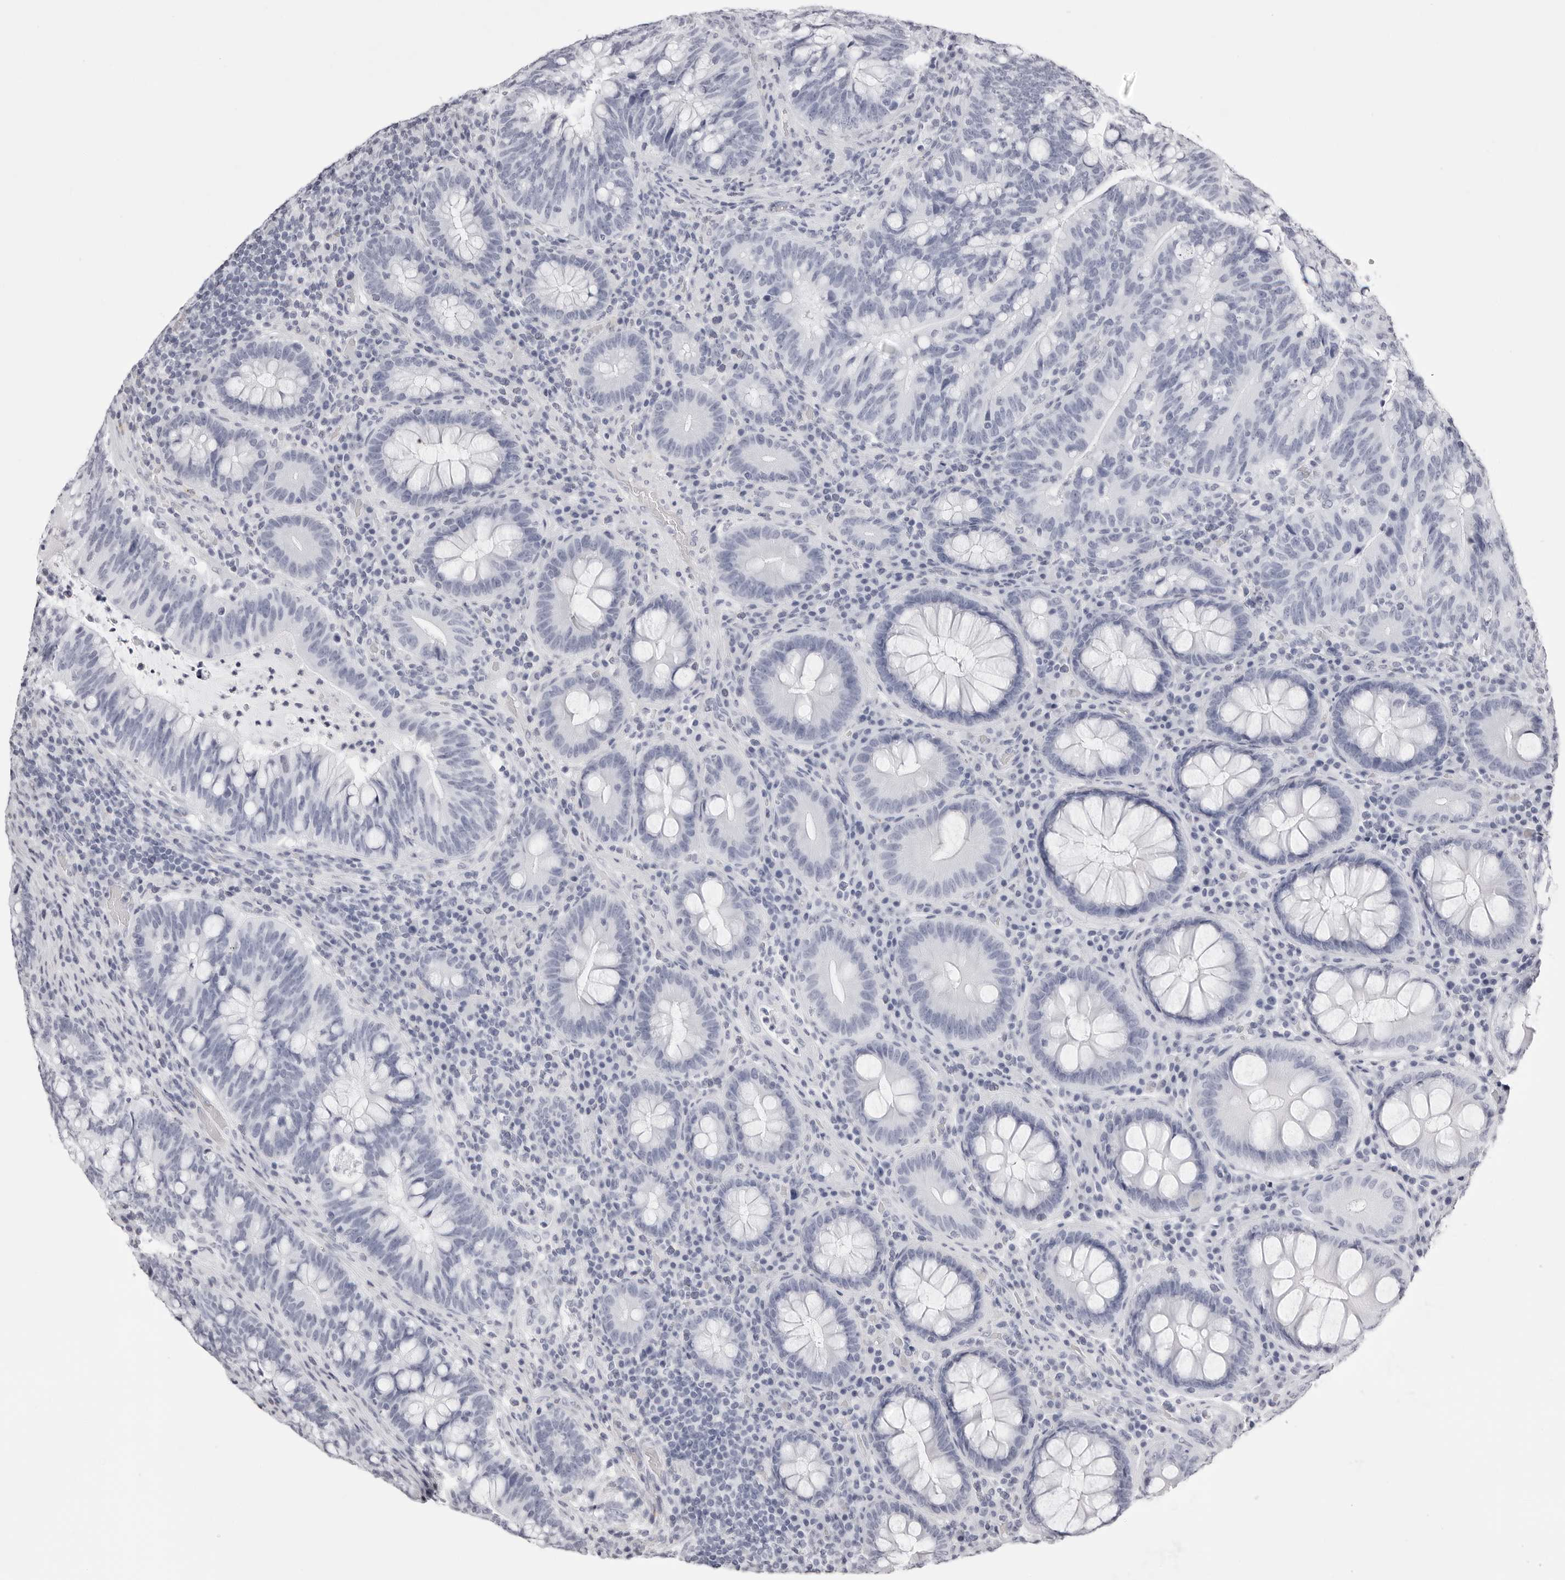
{"staining": {"intensity": "negative", "quantity": "none", "location": "none"}, "tissue": "colorectal cancer", "cell_type": "Tumor cells", "image_type": "cancer", "snomed": [{"axis": "morphology", "description": "Adenocarcinoma, NOS"}, {"axis": "topography", "description": "Colon"}], "caption": "The image demonstrates no staining of tumor cells in colorectal adenocarcinoma.", "gene": "RHO", "patient": {"sex": "female", "age": 66}}